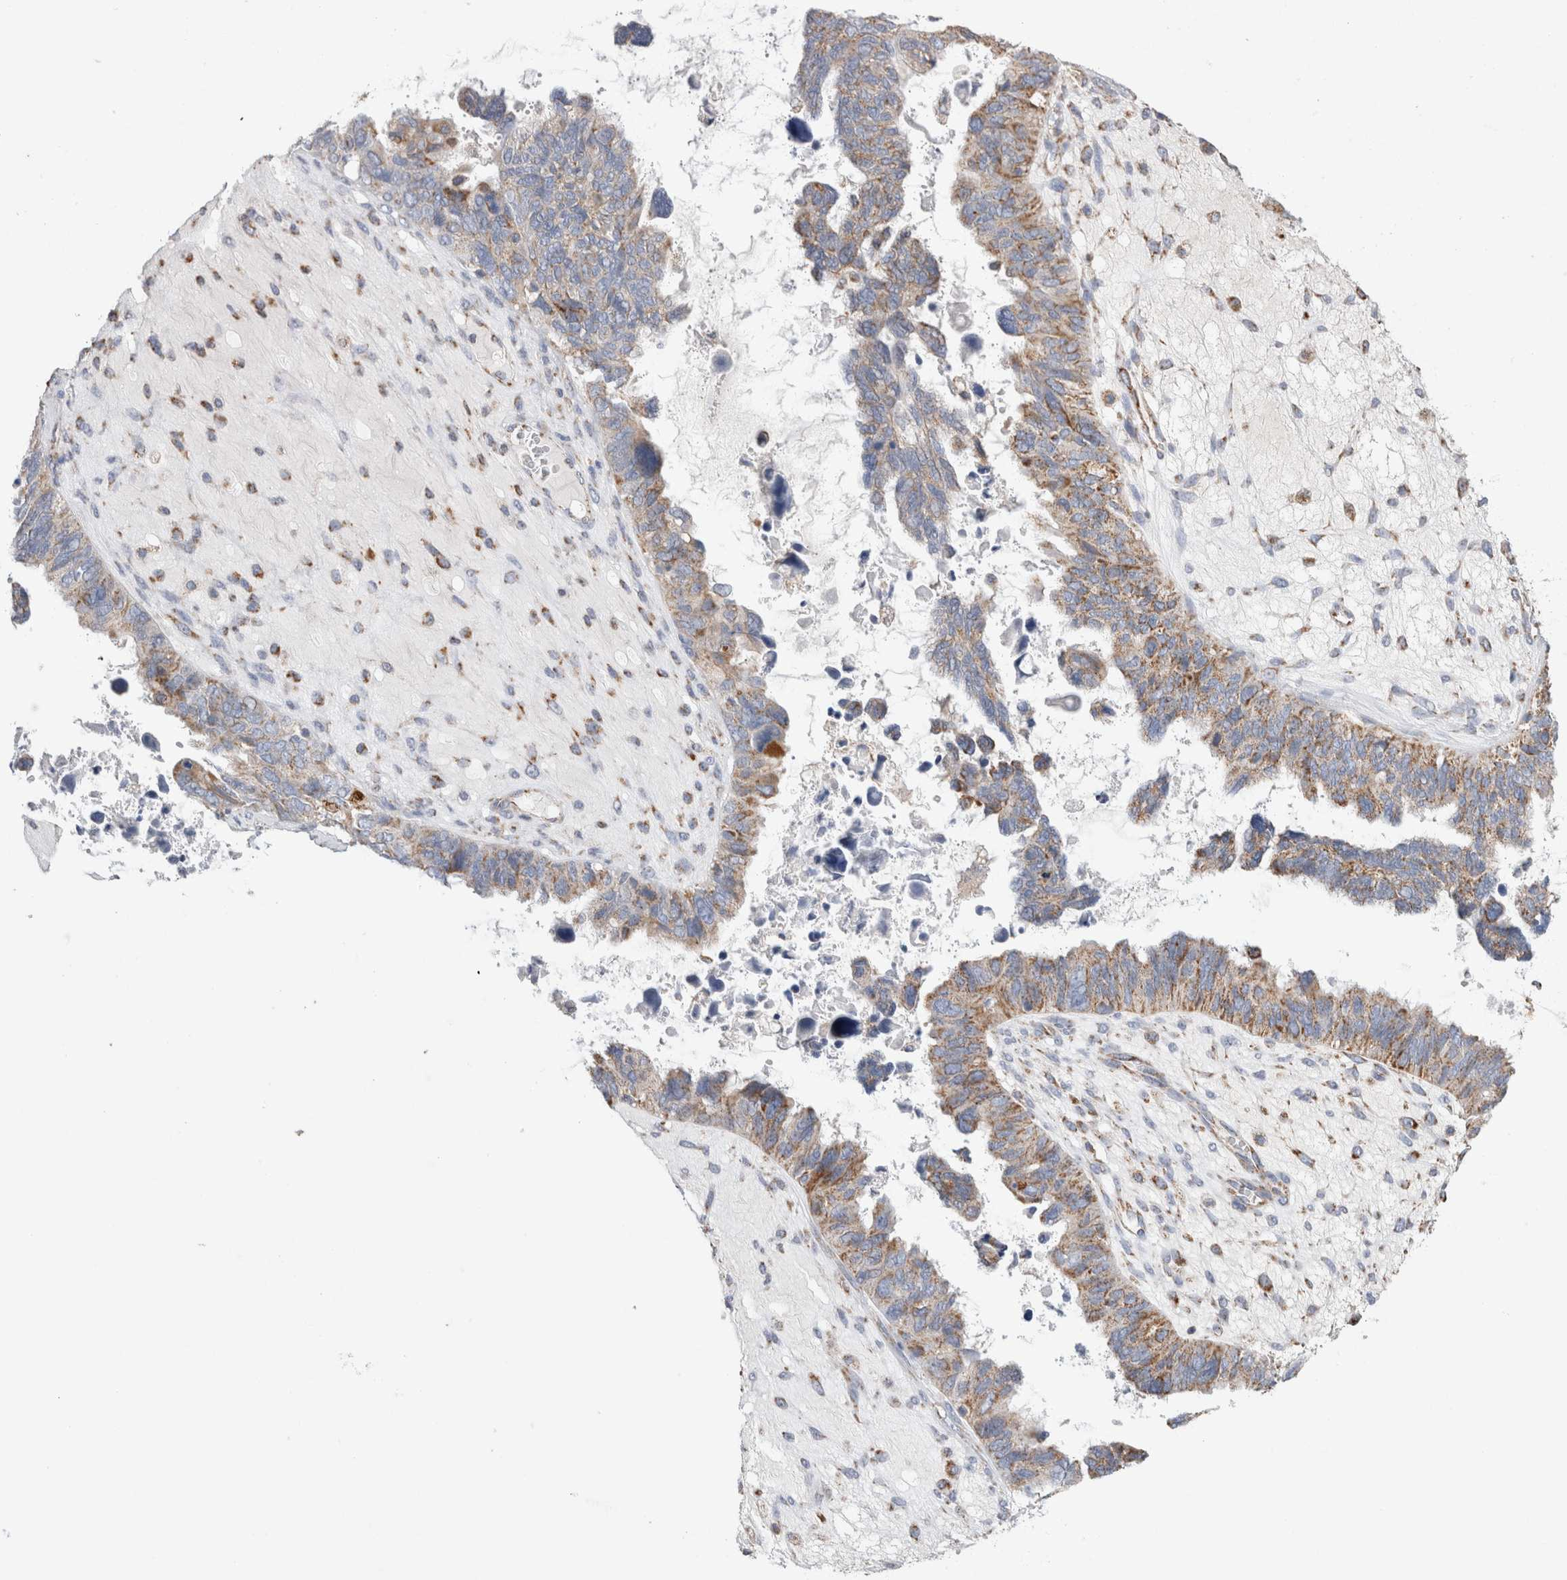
{"staining": {"intensity": "weak", "quantity": "25%-75%", "location": "cytoplasmic/membranous"}, "tissue": "ovarian cancer", "cell_type": "Tumor cells", "image_type": "cancer", "snomed": [{"axis": "morphology", "description": "Cystadenocarcinoma, serous, NOS"}, {"axis": "topography", "description": "Ovary"}], "caption": "High-power microscopy captured an immunohistochemistry (IHC) image of ovarian cancer (serous cystadenocarcinoma), revealing weak cytoplasmic/membranous expression in approximately 25%-75% of tumor cells.", "gene": "IARS2", "patient": {"sex": "female", "age": 79}}